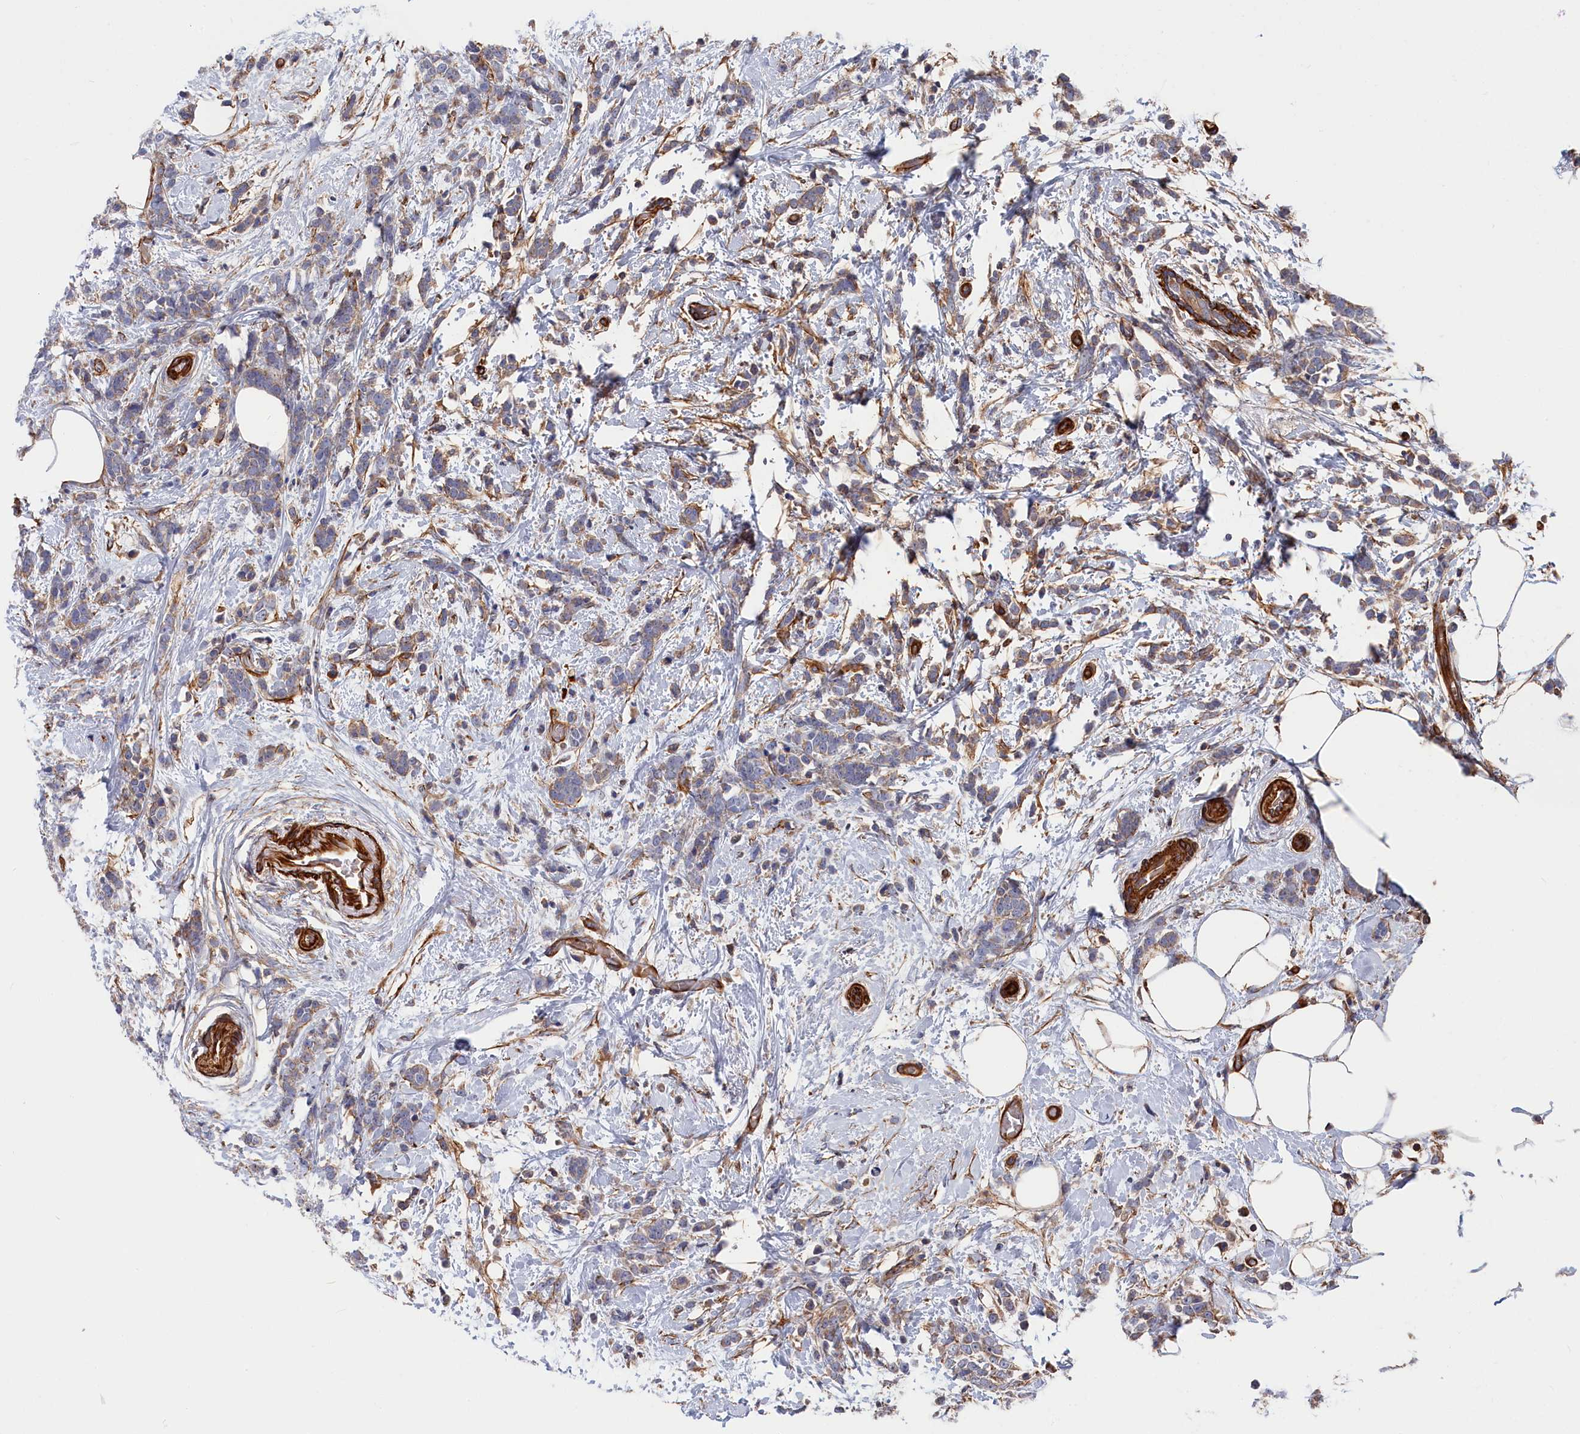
{"staining": {"intensity": "weak", "quantity": "25%-75%", "location": "cytoplasmic/membranous"}, "tissue": "breast cancer", "cell_type": "Tumor cells", "image_type": "cancer", "snomed": [{"axis": "morphology", "description": "Lobular carcinoma"}, {"axis": "topography", "description": "Breast"}], "caption": "A brown stain shows weak cytoplasmic/membranous positivity of a protein in lobular carcinoma (breast) tumor cells.", "gene": "LDHD", "patient": {"sex": "female", "age": 58}}